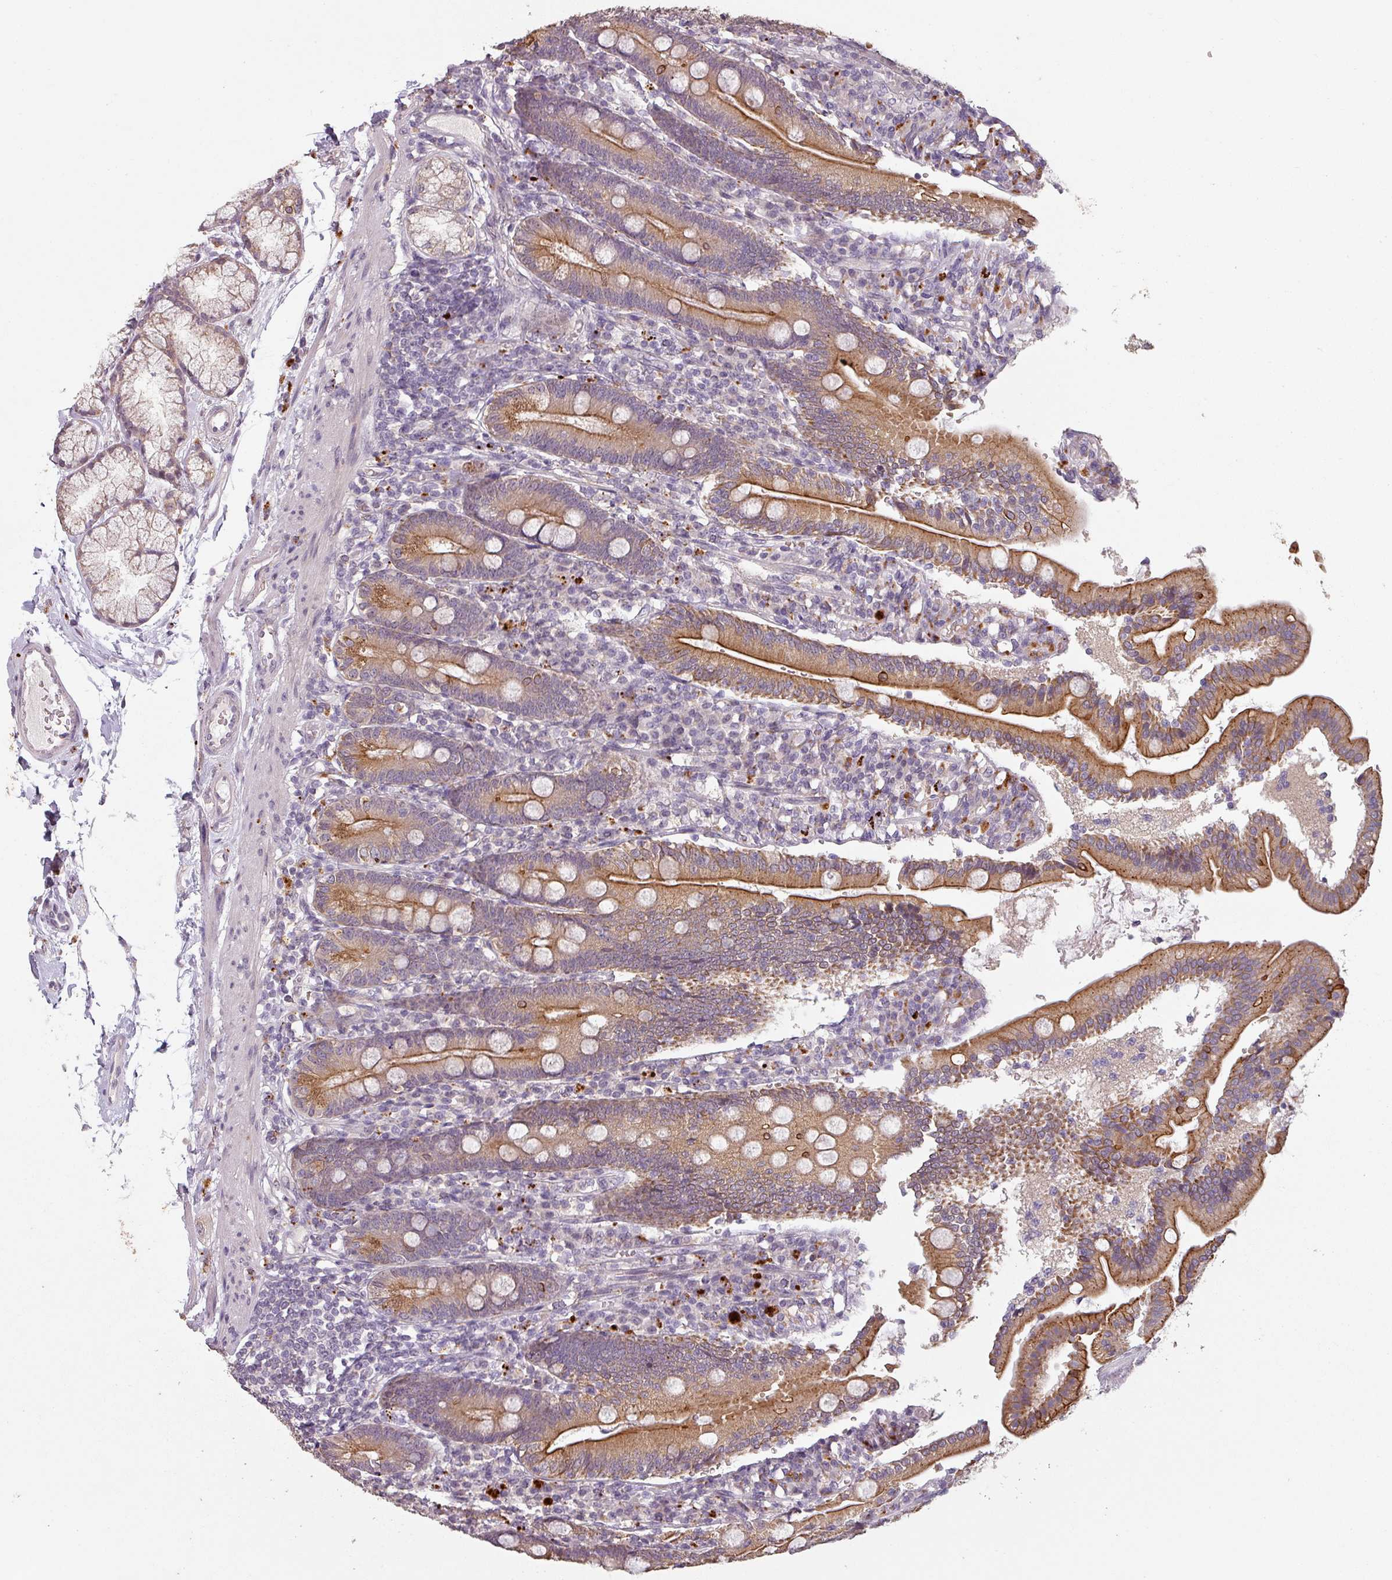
{"staining": {"intensity": "strong", "quantity": ">75%", "location": "cytoplasmic/membranous"}, "tissue": "duodenum", "cell_type": "Glandular cells", "image_type": "normal", "snomed": [{"axis": "morphology", "description": "Normal tissue, NOS"}, {"axis": "topography", "description": "Duodenum"}], "caption": "The immunohistochemical stain shows strong cytoplasmic/membranous staining in glandular cells of benign duodenum. The staining was performed using DAB (3,3'-diaminobenzidine), with brown indicating positive protein expression. Nuclei are stained blue with hematoxylin.", "gene": "LYPLA1", "patient": {"sex": "female", "age": 67}}